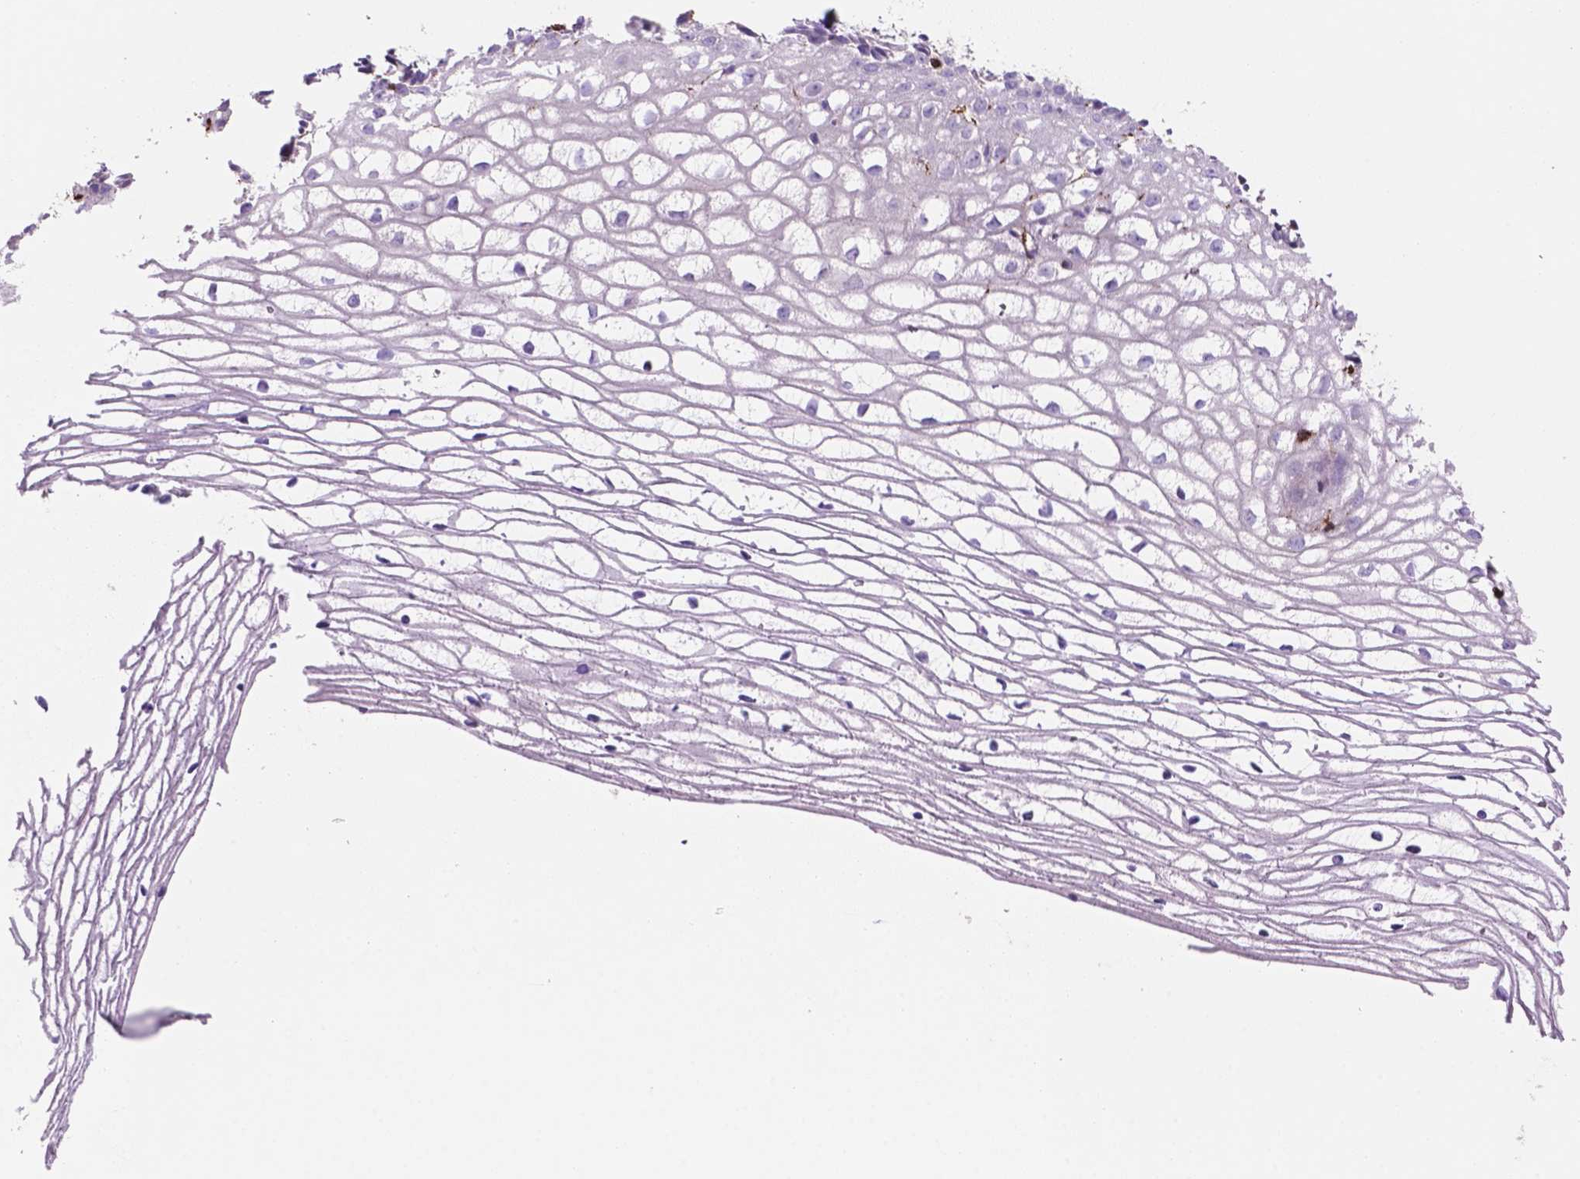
{"staining": {"intensity": "negative", "quantity": "none", "location": "none"}, "tissue": "cervix", "cell_type": "Glandular cells", "image_type": "normal", "snomed": [{"axis": "morphology", "description": "Normal tissue, NOS"}, {"axis": "topography", "description": "Cervix"}], "caption": "DAB immunohistochemical staining of normal cervix displays no significant expression in glandular cells.", "gene": "MKRN2OS", "patient": {"sex": "female", "age": 40}}